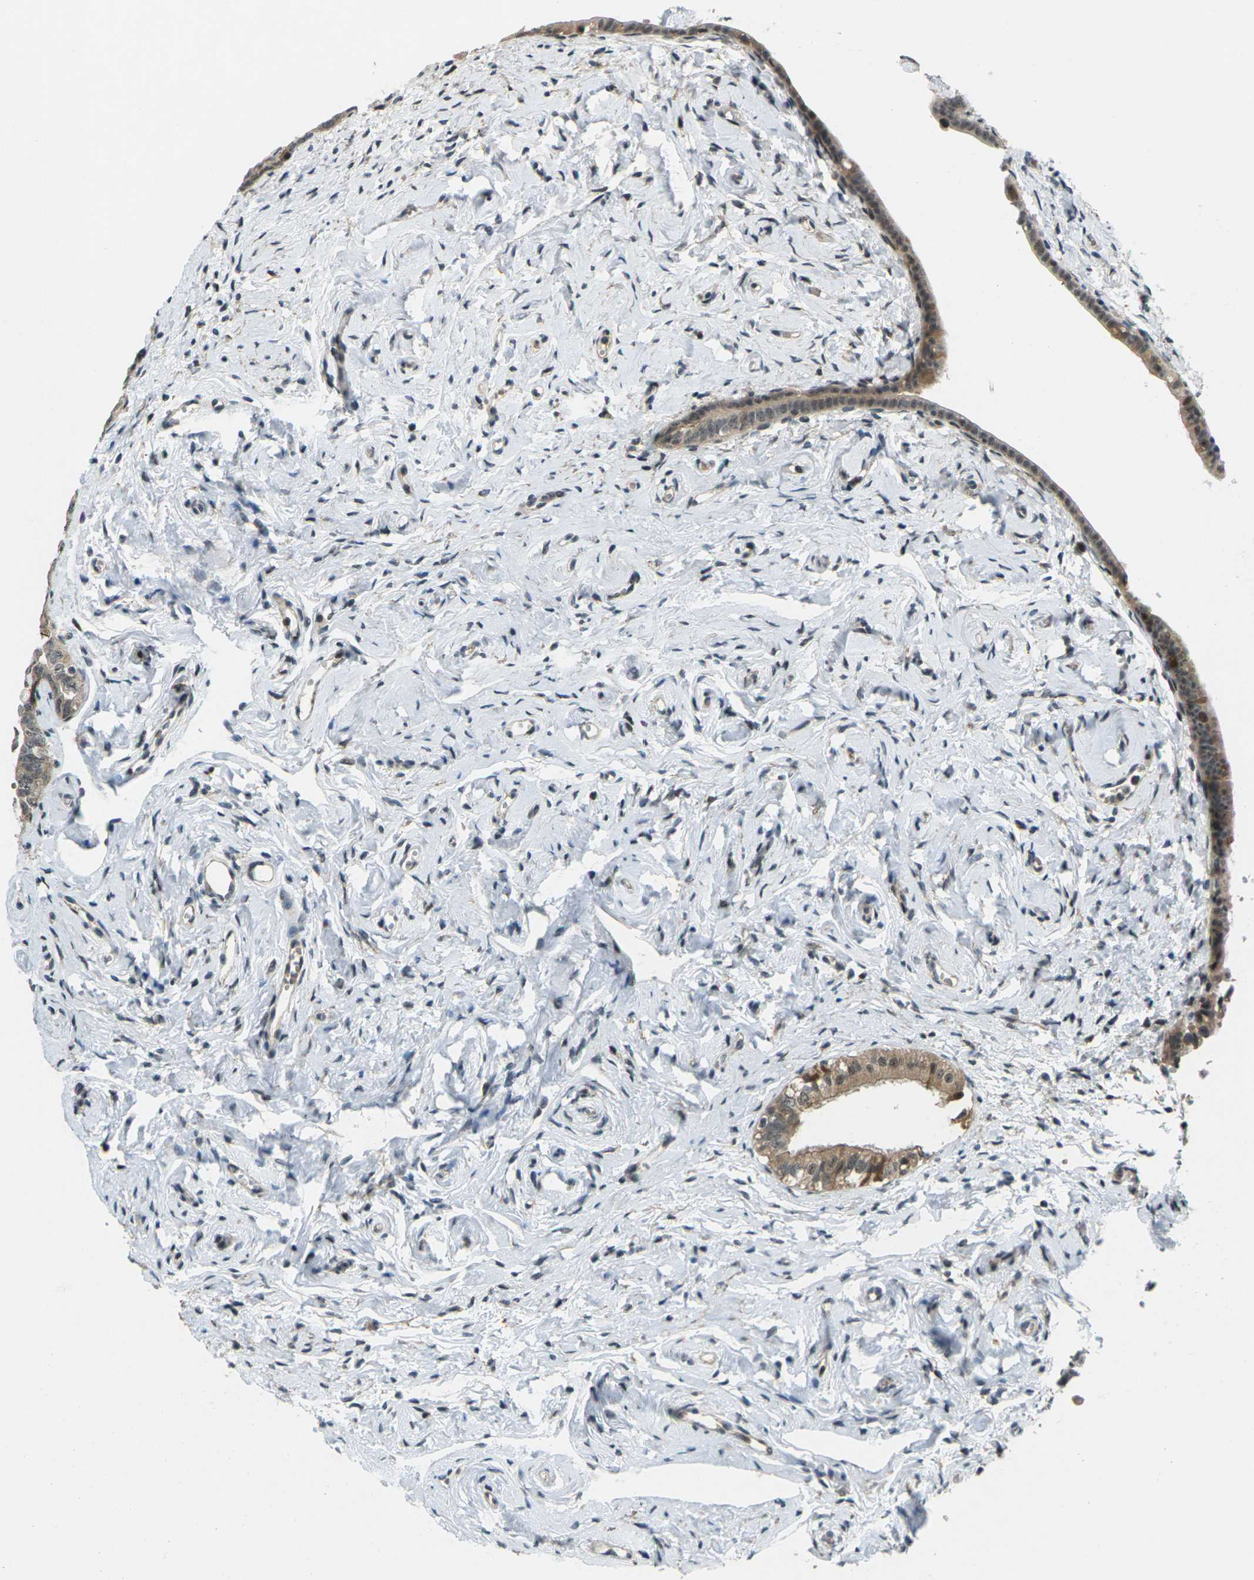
{"staining": {"intensity": "strong", "quantity": ">75%", "location": "cytoplasmic/membranous,nuclear"}, "tissue": "fallopian tube", "cell_type": "Glandular cells", "image_type": "normal", "snomed": [{"axis": "morphology", "description": "Normal tissue, NOS"}, {"axis": "topography", "description": "Fallopian tube"}], "caption": "A brown stain labels strong cytoplasmic/membranous,nuclear expression of a protein in glandular cells of unremarkable fallopian tube.", "gene": "UBE2S", "patient": {"sex": "female", "age": 71}}